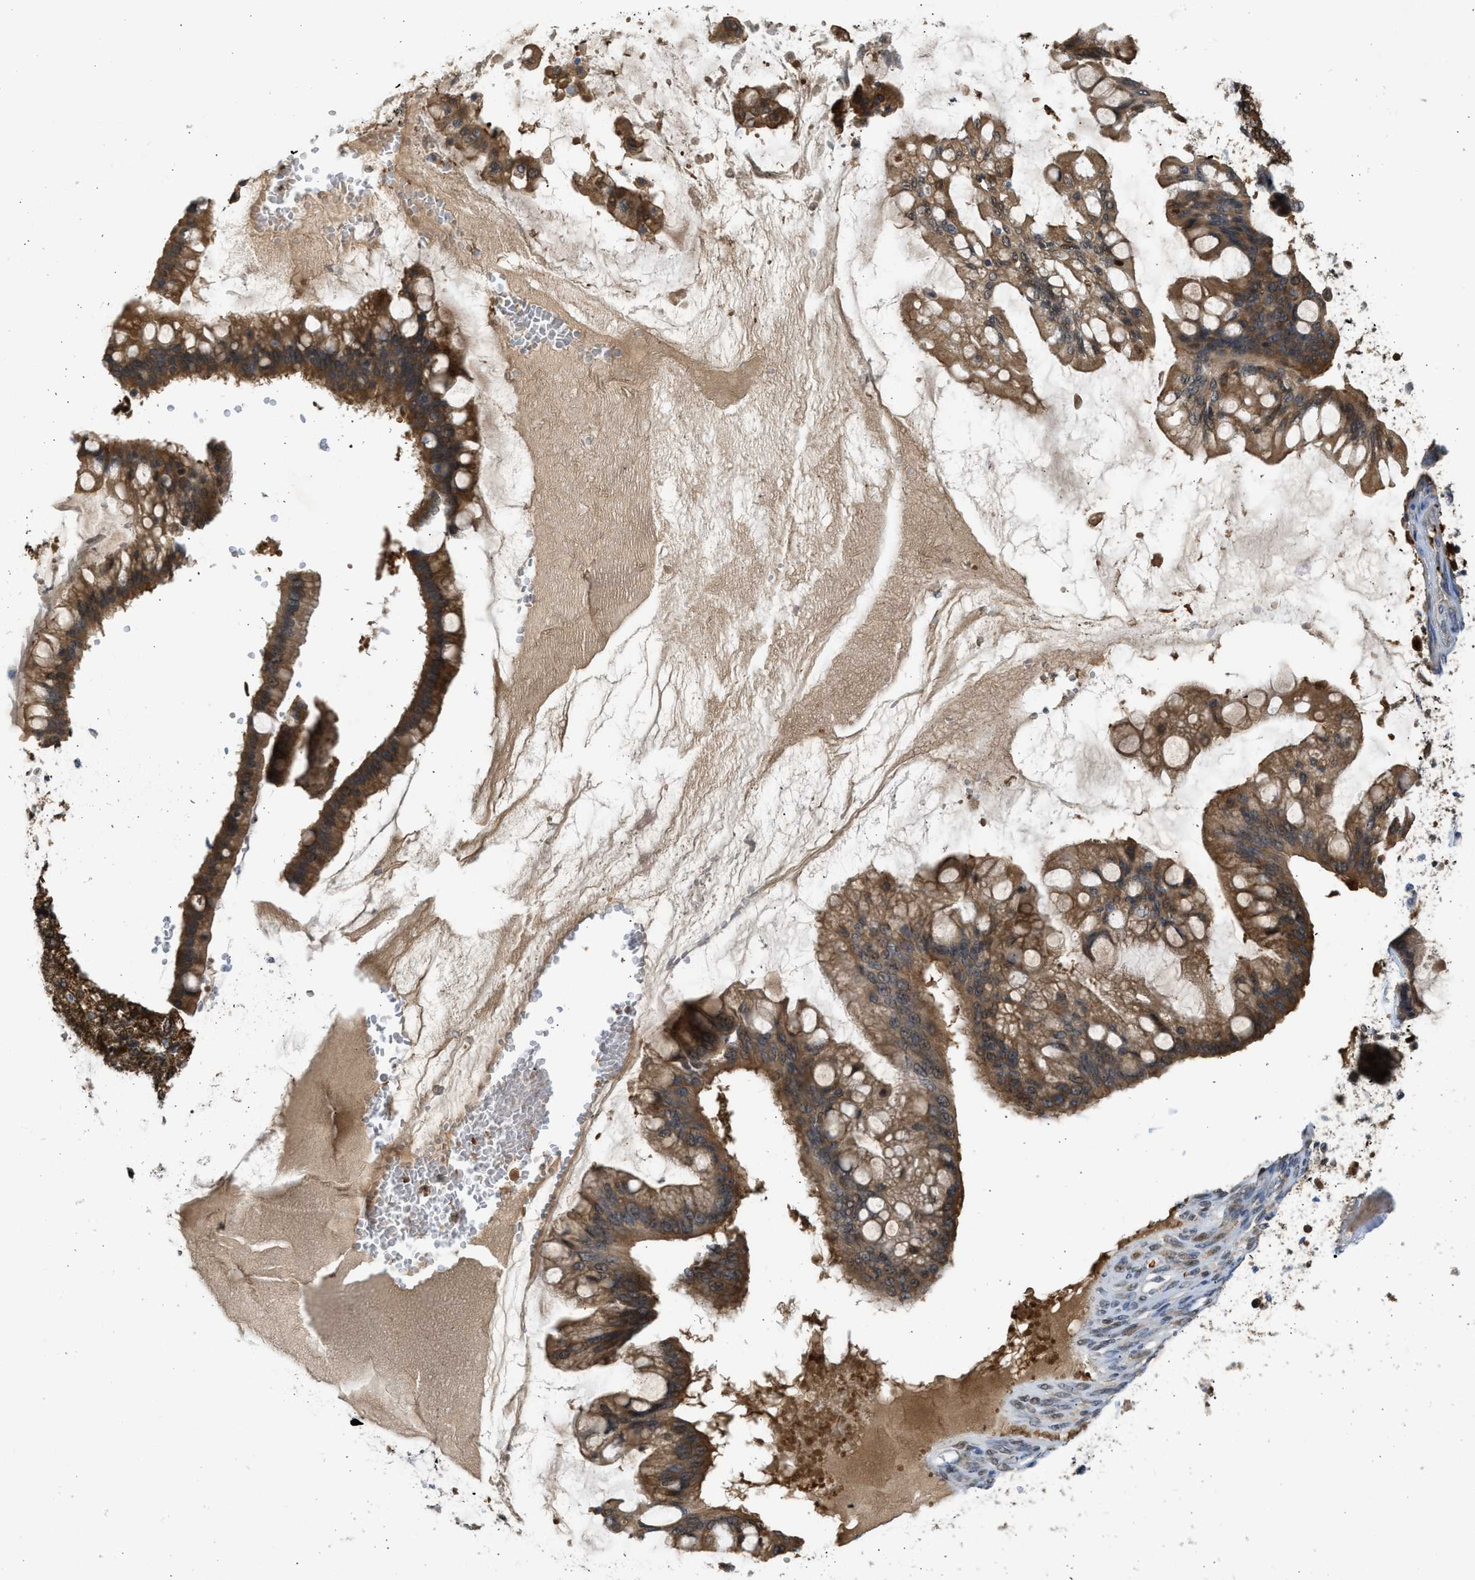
{"staining": {"intensity": "moderate", "quantity": ">75%", "location": "cytoplasmic/membranous"}, "tissue": "ovarian cancer", "cell_type": "Tumor cells", "image_type": "cancer", "snomed": [{"axis": "morphology", "description": "Cystadenocarcinoma, mucinous, NOS"}, {"axis": "topography", "description": "Ovary"}], "caption": "Tumor cells demonstrate medium levels of moderate cytoplasmic/membranous positivity in approximately >75% of cells in human ovarian cancer (mucinous cystadenocarcinoma).", "gene": "MAPK7", "patient": {"sex": "female", "age": 73}}